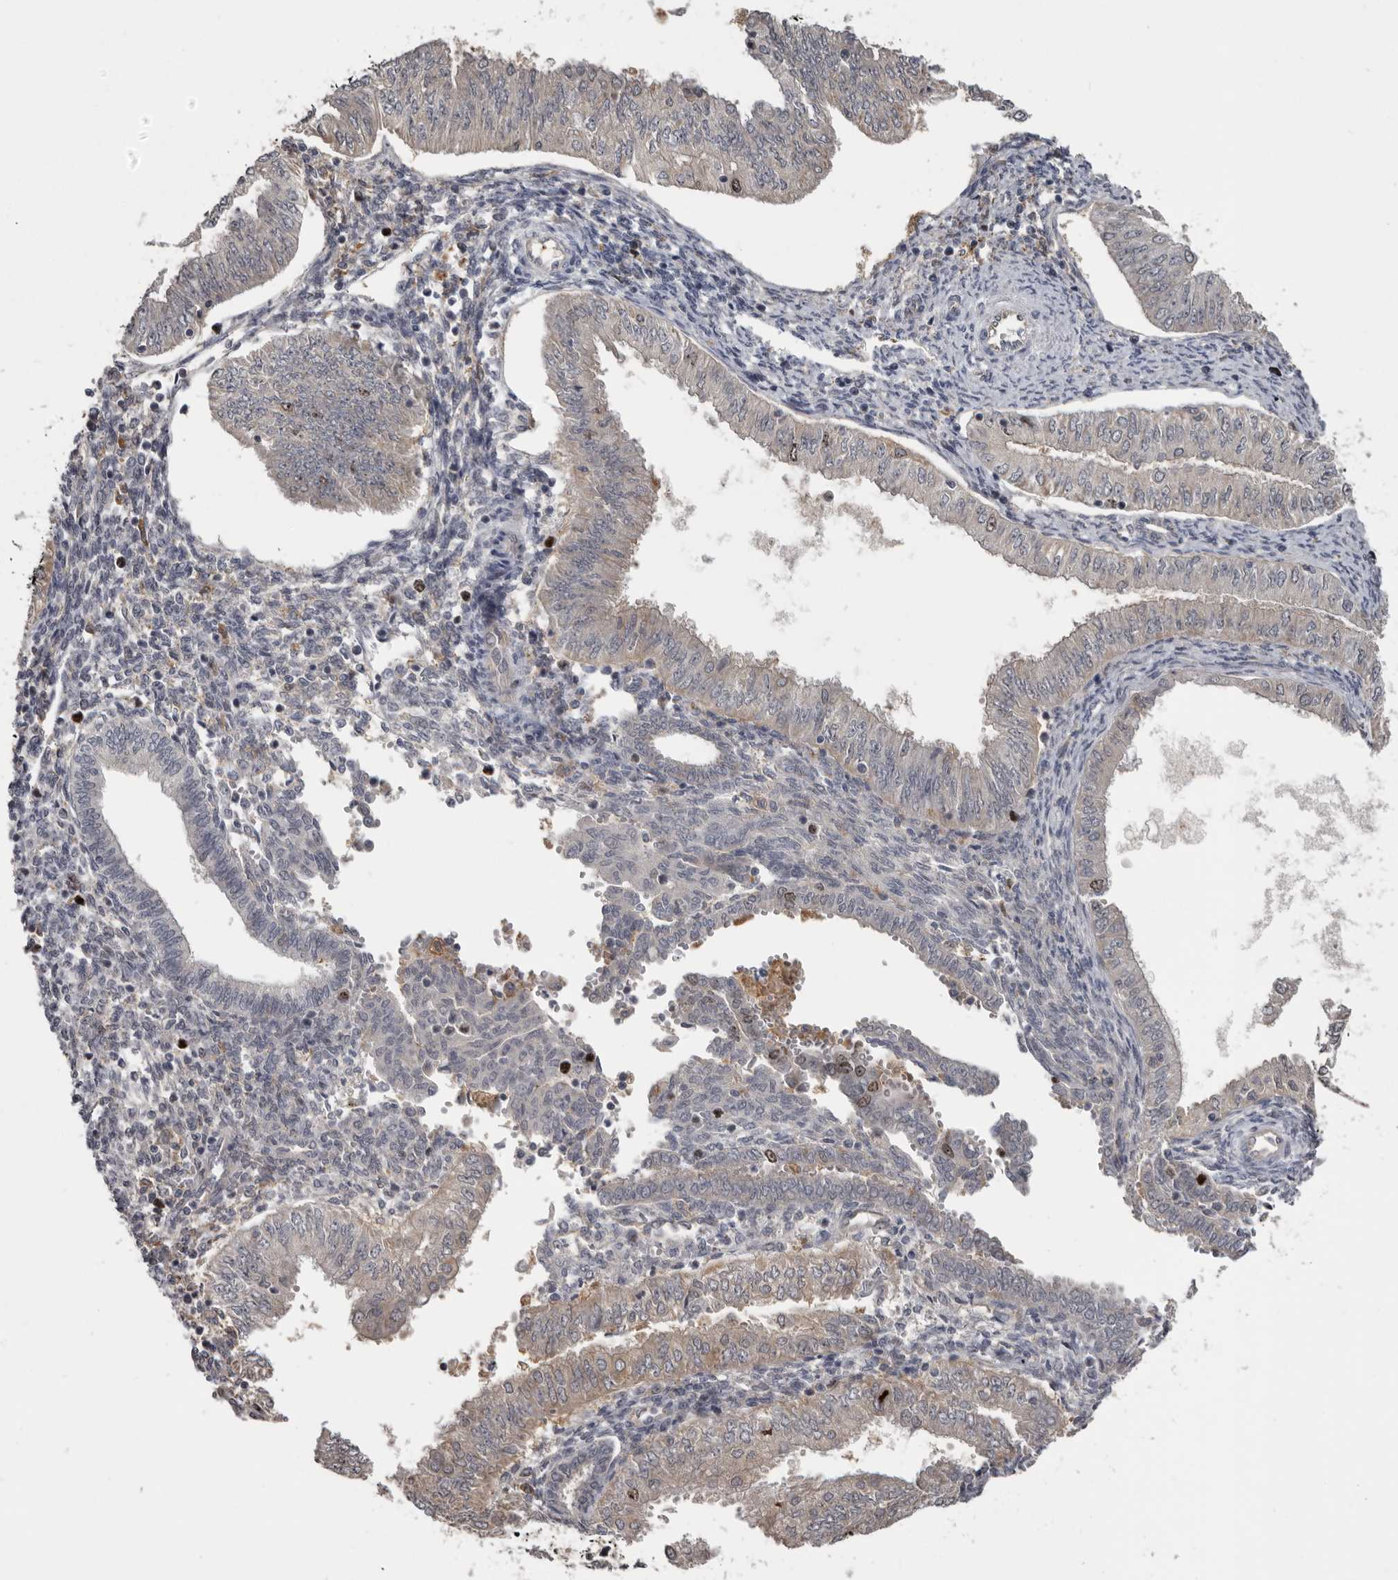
{"staining": {"intensity": "negative", "quantity": "none", "location": "none"}, "tissue": "endometrial cancer", "cell_type": "Tumor cells", "image_type": "cancer", "snomed": [{"axis": "morphology", "description": "Normal tissue, NOS"}, {"axis": "morphology", "description": "Adenocarcinoma, NOS"}, {"axis": "topography", "description": "Endometrium"}], "caption": "Human endometrial cancer stained for a protein using immunohistochemistry exhibits no positivity in tumor cells.", "gene": "CDCA8", "patient": {"sex": "female", "age": 53}}